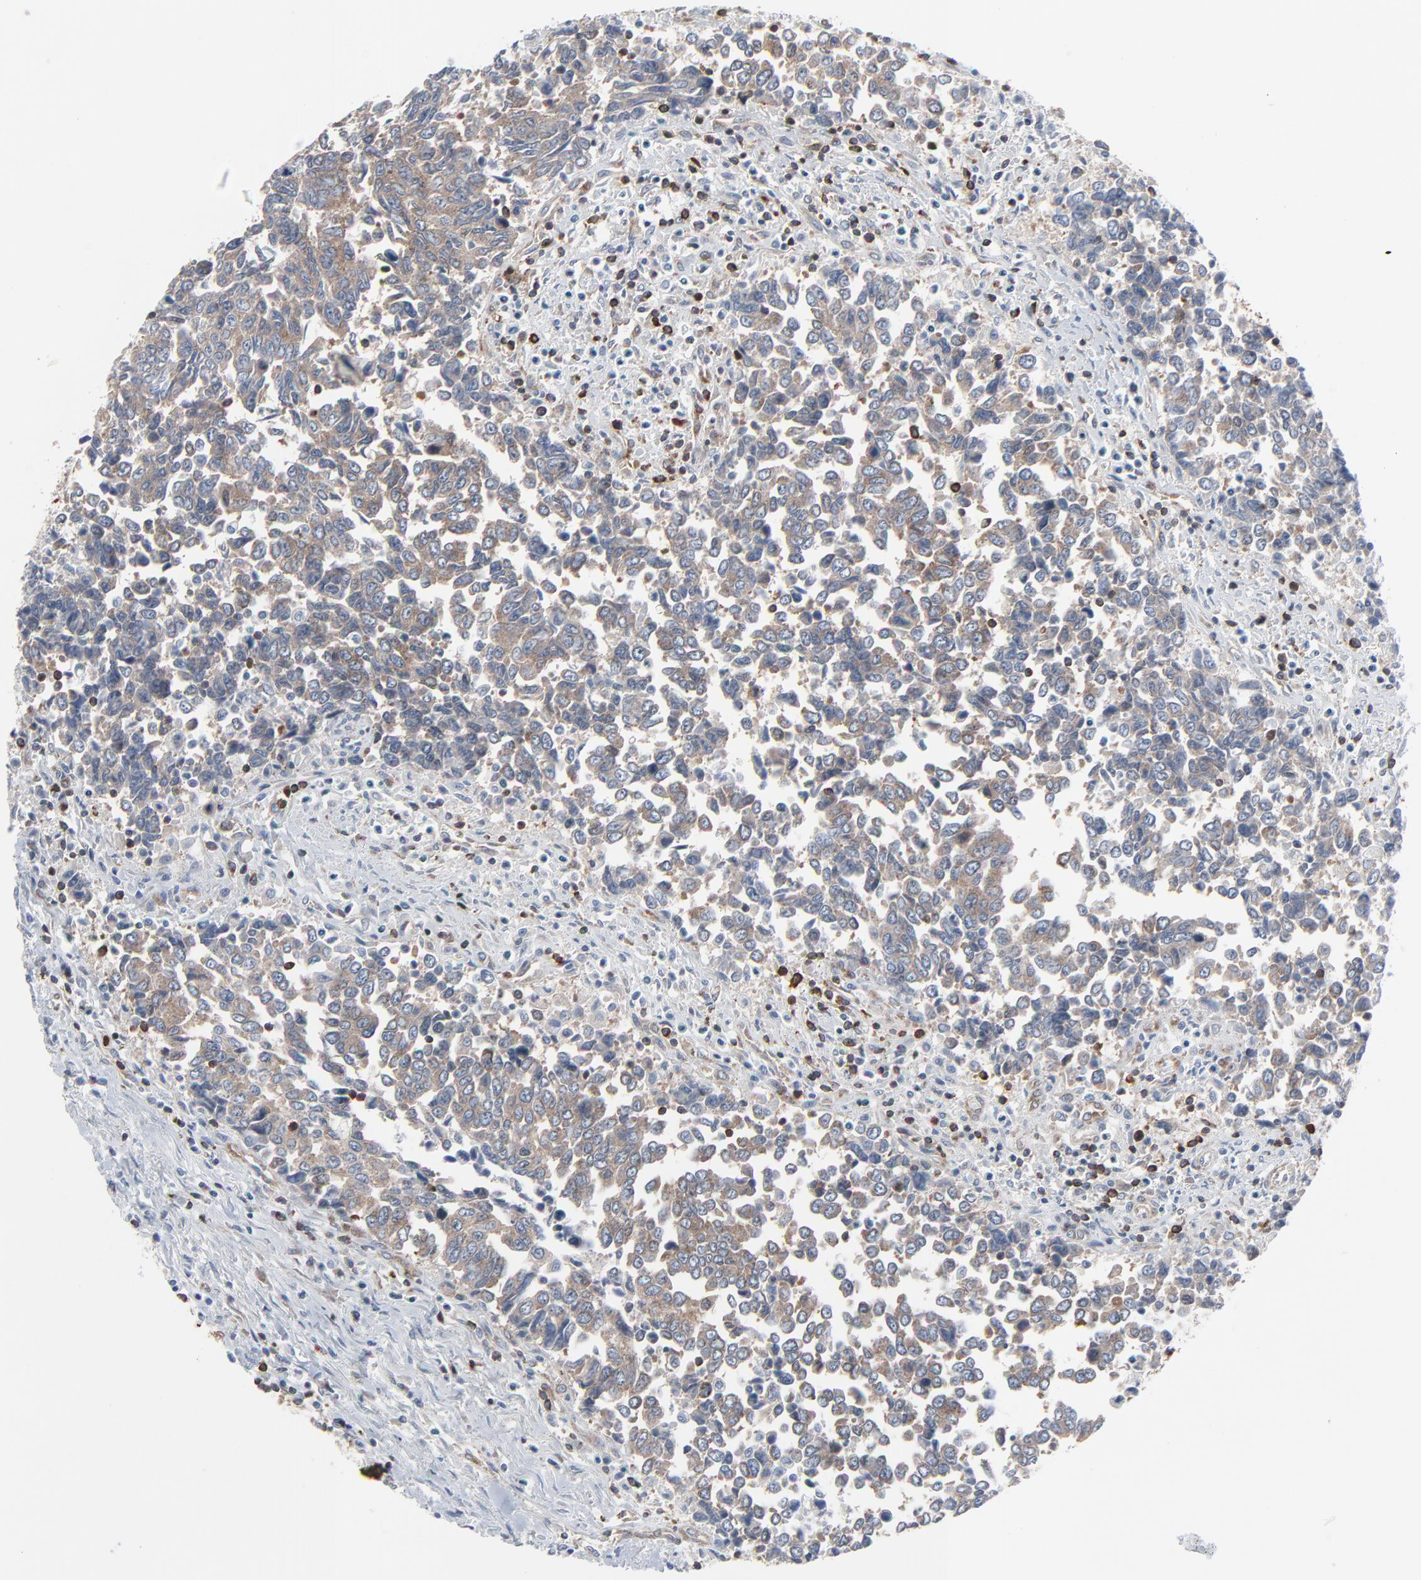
{"staining": {"intensity": "moderate", "quantity": ">75%", "location": "cytoplasmic/membranous"}, "tissue": "urothelial cancer", "cell_type": "Tumor cells", "image_type": "cancer", "snomed": [{"axis": "morphology", "description": "Urothelial carcinoma, High grade"}, {"axis": "topography", "description": "Urinary bladder"}], "caption": "High-grade urothelial carcinoma stained with a brown dye reveals moderate cytoplasmic/membranous positive positivity in about >75% of tumor cells.", "gene": "OPTN", "patient": {"sex": "male", "age": 86}}